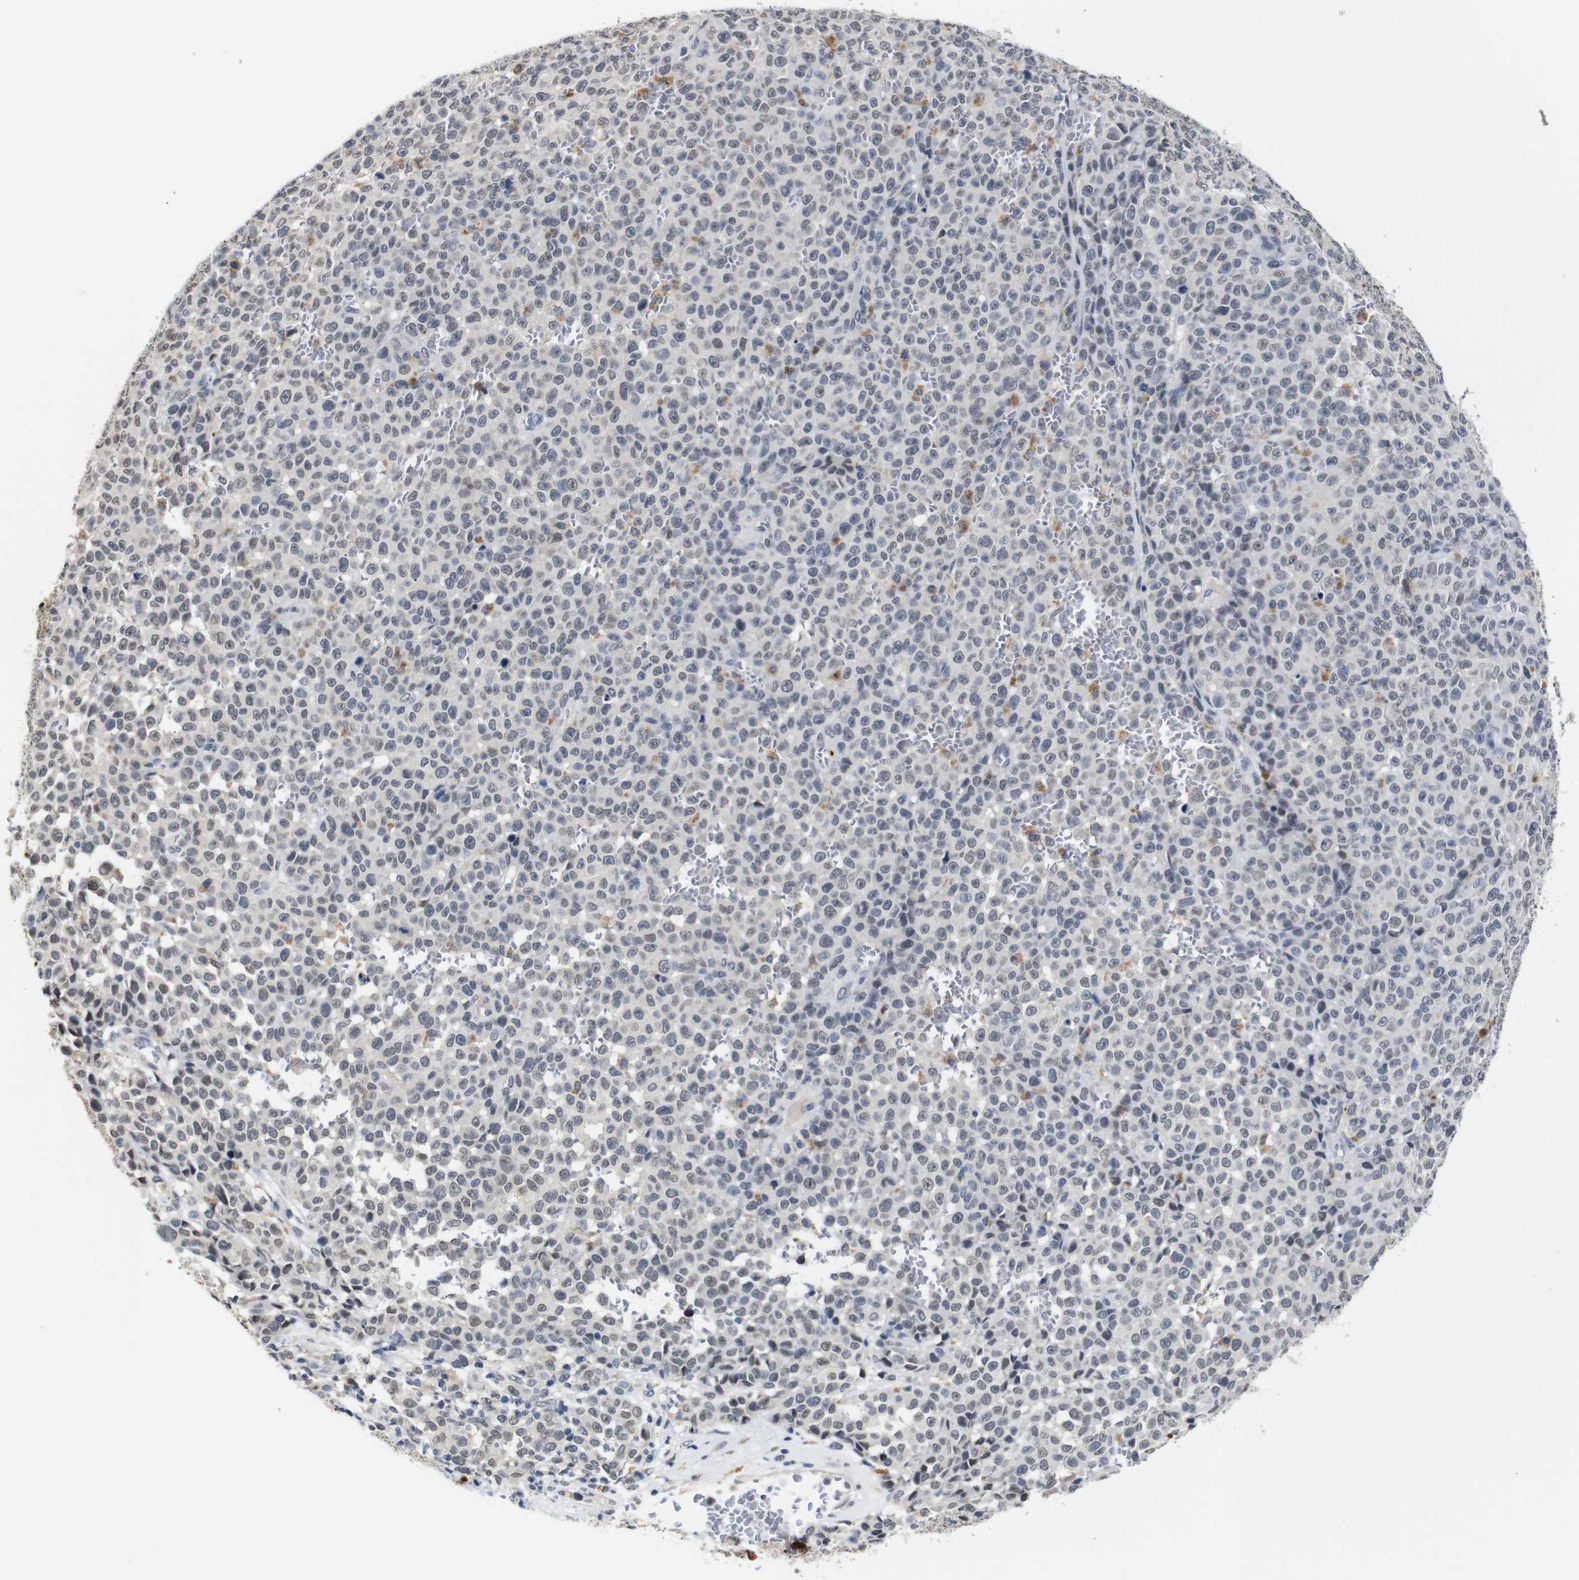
{"staining": {"intensity": "negative", "quantity": "none", "location": "none"}, "tissue": "melanoma", "cell_type": "Tumor cells", "image_type": "cancer", "snomed": [{"axis": "morphology", "description": "Malignant melanoma, NOS"}, {"axis": "topography", "description": "Skin"}], "caption": "The photomicrograph reveals no significant staining in tumor cells of malignant melanoma.", "gene": "NTRK3", "patient": {"sex": "female", "age": 82}}